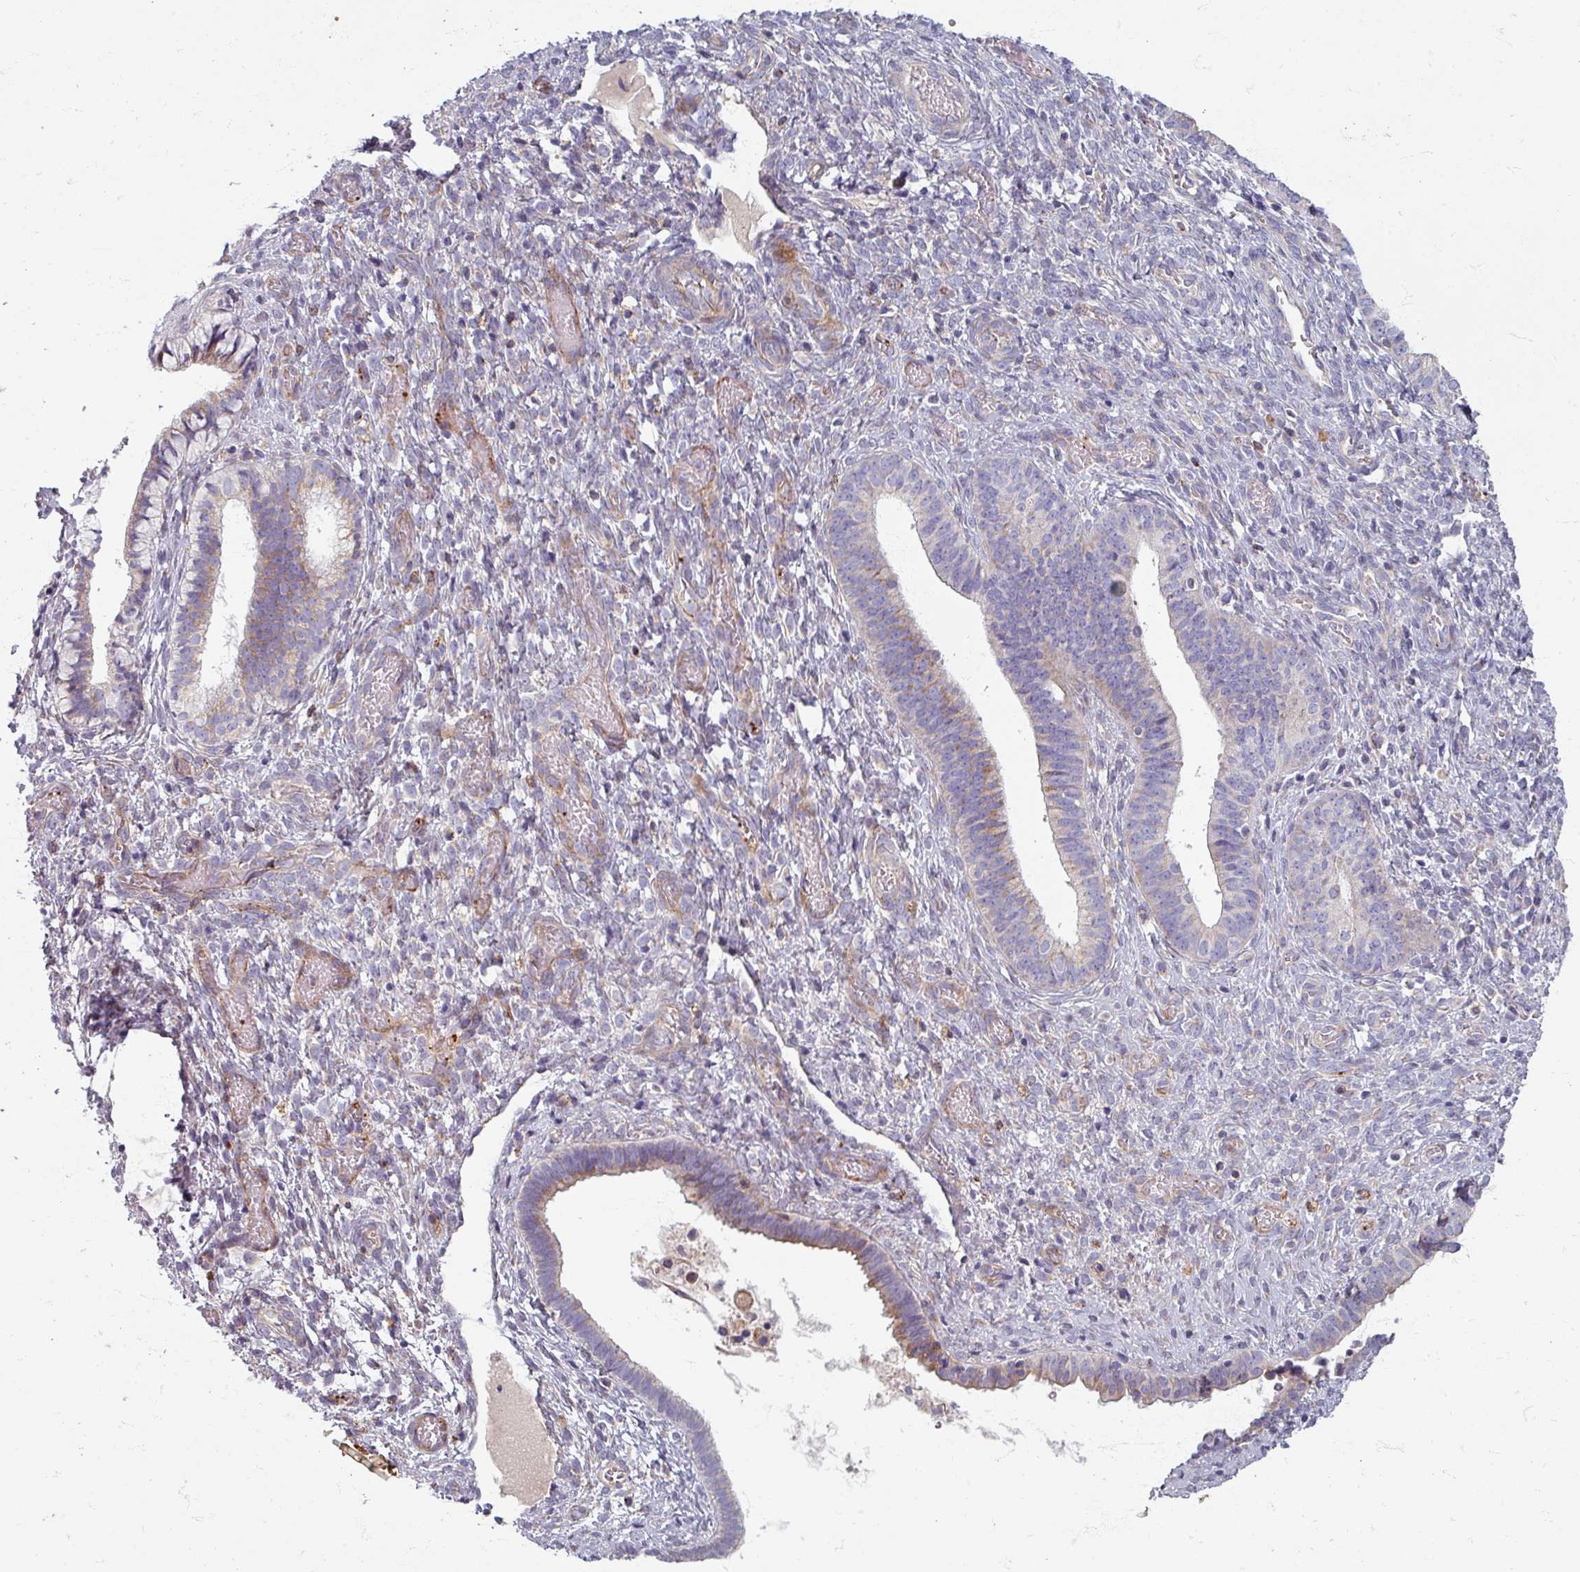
{"staining": {"intensity": "moderate", "quantity": "<25%", "location": "cytoplasmic/membranous"}, "tissue": "cervical cancer", "cell_type": "Tumor cells", "image_type": "cancer", "snomed": [{"axis": "morphology", "description": "Squamous cell carcinoma, NOS"}, {"axis": "topography", "description": "Cervix"}], "caption": "High-power microscopy captured an immunohistochemistry (IHC) histopathology image of cervical squamous cell carcinoma, revealing moderate cytoplasmic/membranous positivity in about <25% of tumor cells. Immunohistochemistry (ihc) stains the protein in brown and the nuclei are stained blue.", "gene": "GABARAPL1", "patient": {"sex": "female", "age": 59}}